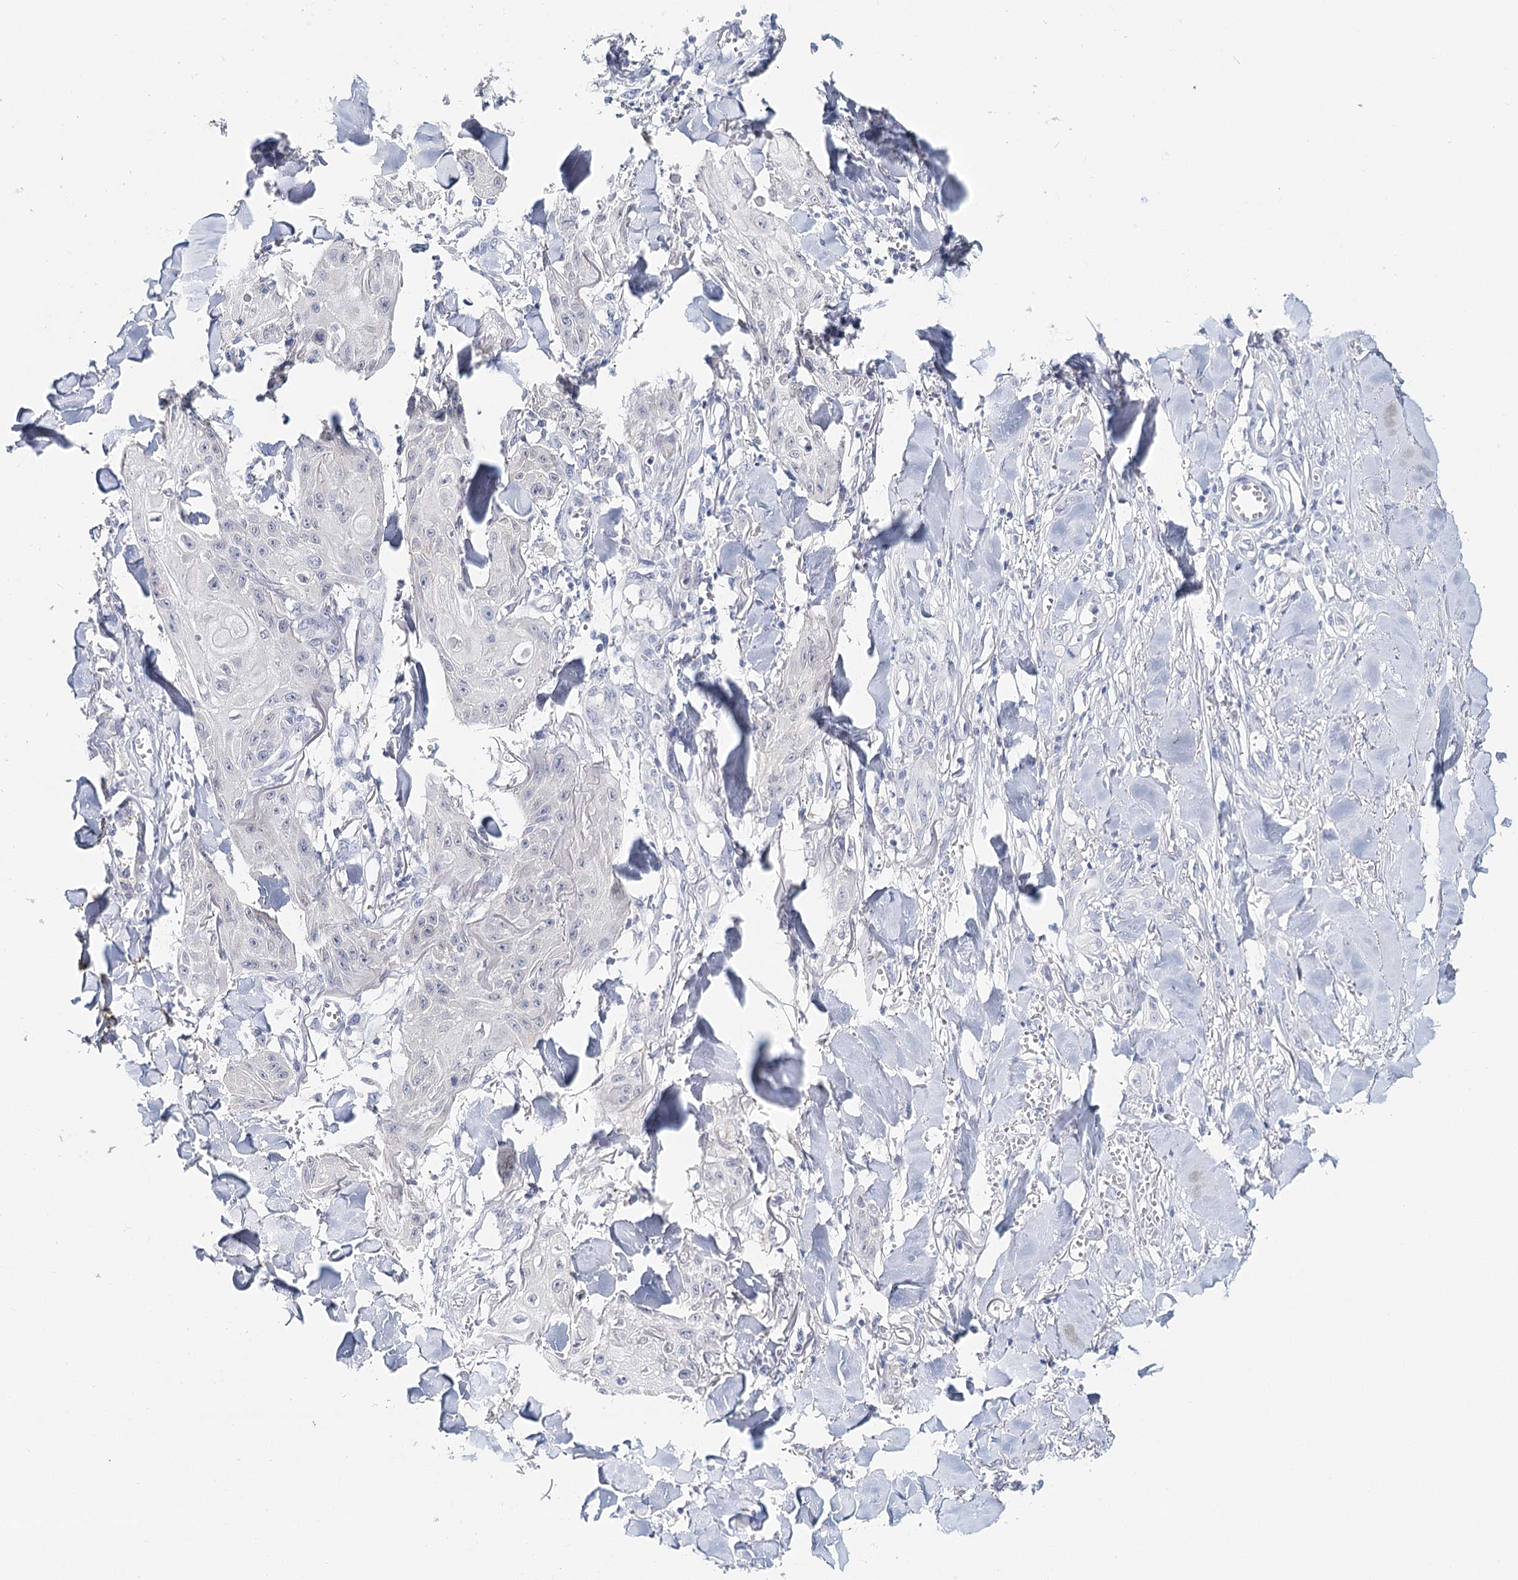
{"staining": {"intensity": "negative", "quantity": "none", "location": "none"}, "tissue": "skin cancer", "cell_type": "Tumor cells", "image_type": "cancer", "snomed": [{"axis": "morphology", "description": "Squamous cell carcinoma, NOS"}, {"axis": "topography", "description": "Skin"}], "caption": "A high-resolution histopathology image shows IHC staining of skin squamous cell carcinoma, which reveals no significant positivity in tumor cells. (Stains: DAB immunohistochemistry (IHC) with hematoxylin counter stain, Microscopy: brightfield microscopy at high magnification).", "gene": "HSPA4L", "patient": {"sex": "male", "age": 74}}